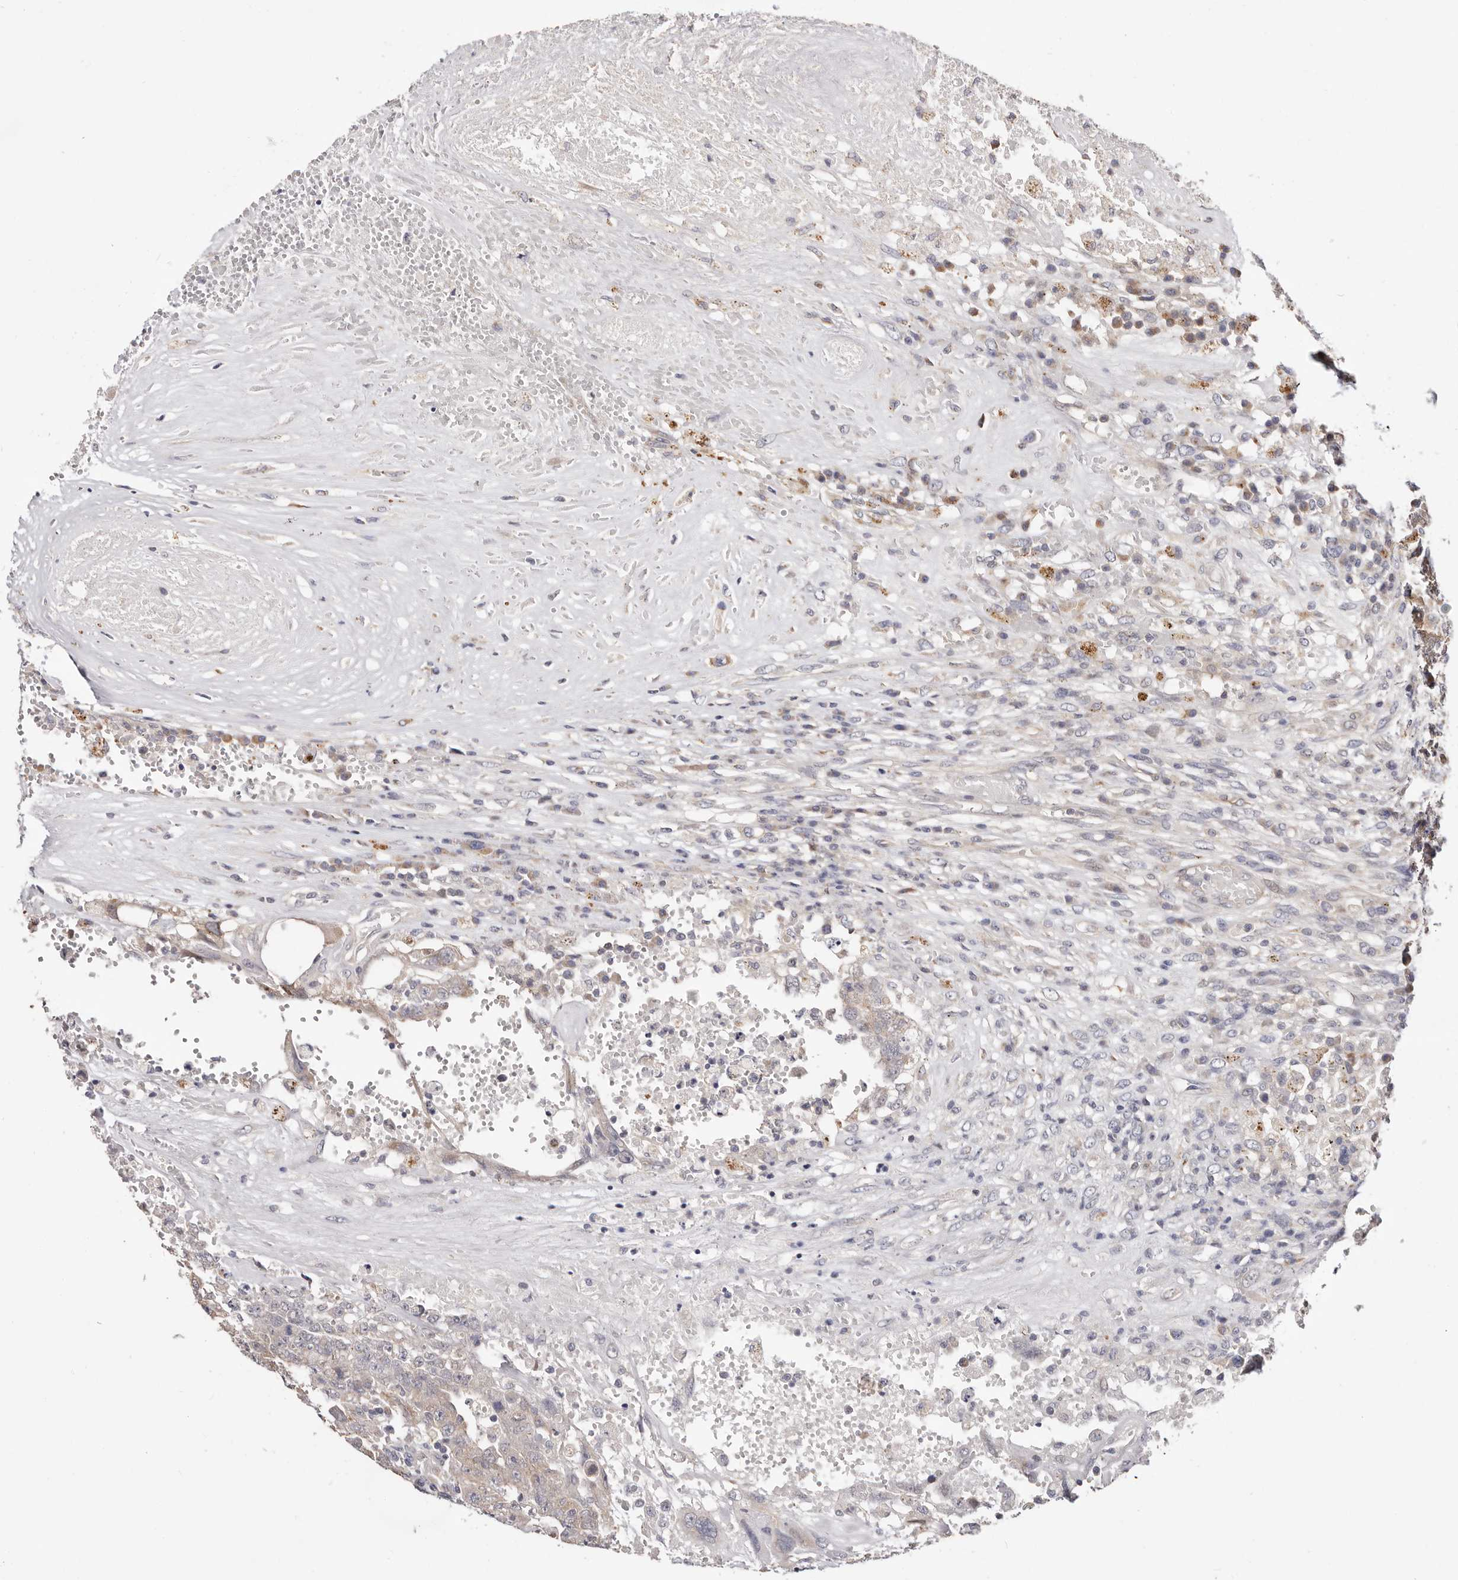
{"staining": {"intensity": "negative", "quantity": "none", "location": "none"}, "tissue": "testis cancer", "cell_type": "Tumor cells", "image_type": "cancer", "snomed": [{"axis": "morphology", "description": "Carcinoma, Embryonal, NOS"}, {"axis": "topography", "description": "Testis"}], "caption": "Tumor cells are negative for protein expression in human testis cancer.", "gene": "USP33", "patient": {"sex": "male", "age": 26}}